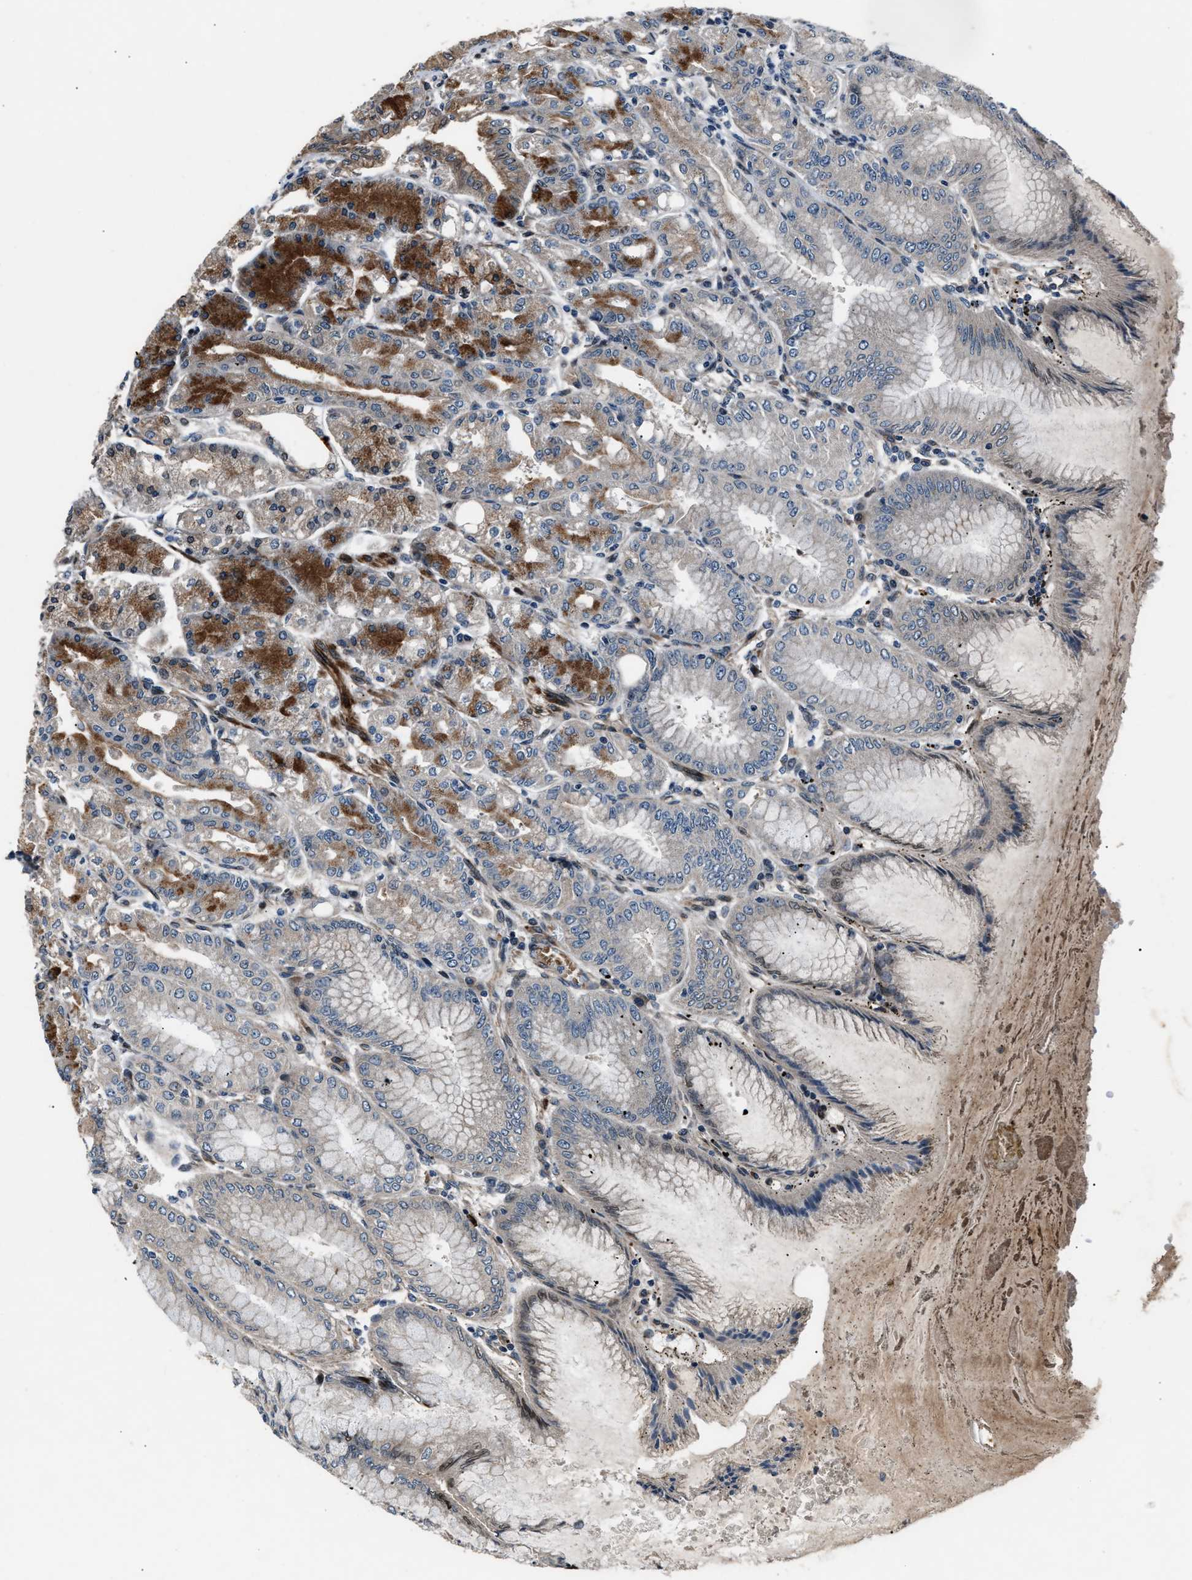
{"staining": {"intensity": "strong", "quantity": "25%-75%", "location": "cytoplasmic/membranous"}, "tissue": "stomach", "cell_type": "Glandular cells", "image_type": "normal", "snomed": [{"axis": "morphology", "description": "Normal tissue, NOS"}, {"axis": "topography", "description": "Stomach, lower"}], "caption": "Brown immunohistochemical staining in benign human stomach reveals strong cytoplasmic/membranous expression in about 25%-75% of glandular cells. The staining was performed using DAB, with brown indicating positive protein expression. Nuclei are stained blue with hematoxylin.", "gene": "DYNC2I1", "patient": {"sex": "male", "age": 71}}